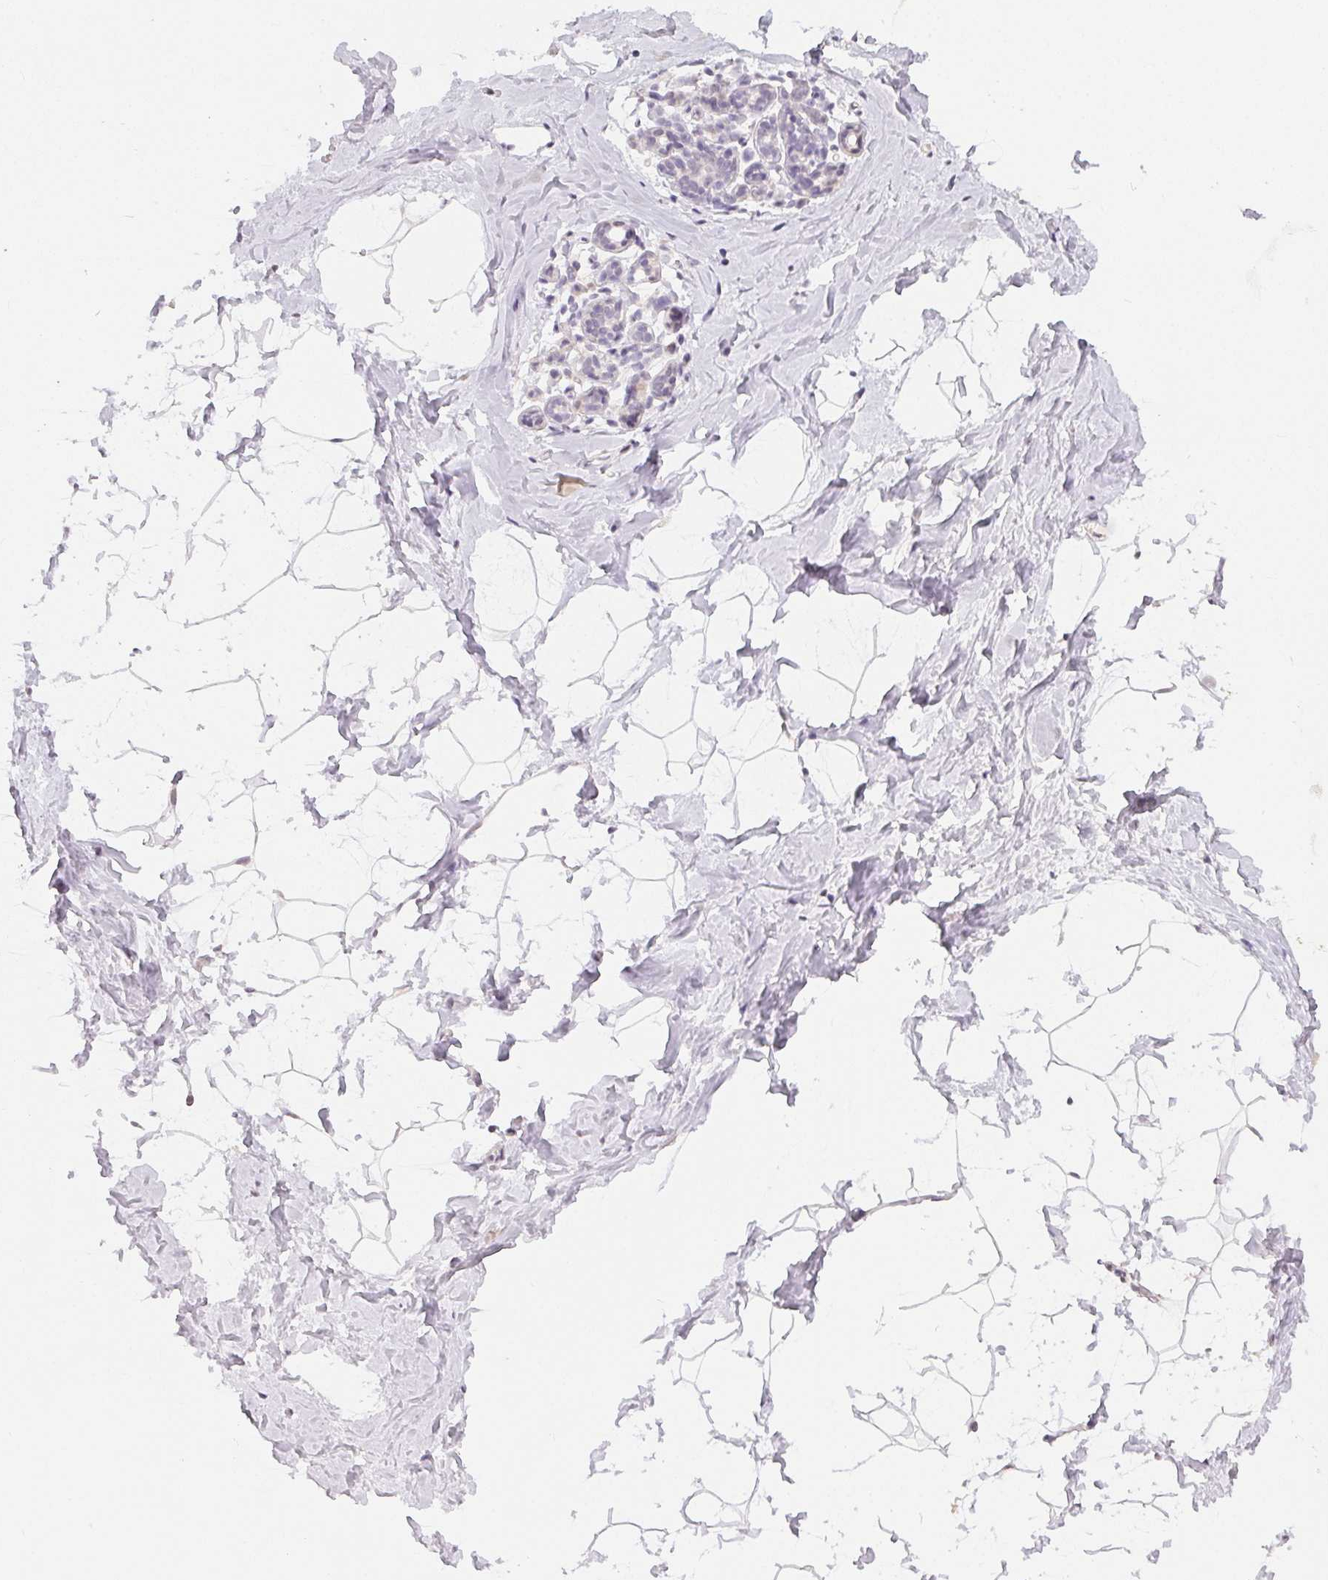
{"staining": {"intensity": "negative", "quantity": "none", "location": "none"}, "tissue": "breast", "cell_type": "Adipocytes", "image_type": "normal", "snomed": [{"axis": "morphology", "description": "Normal tissue, NOS"}, {"axis": "topography", "description": "Breast"}], "caption": "Adipocytes show no significant staining in unremarkable breast.", "gene": "TMEM174", "patient": {"sex": "female", "age": 32}}